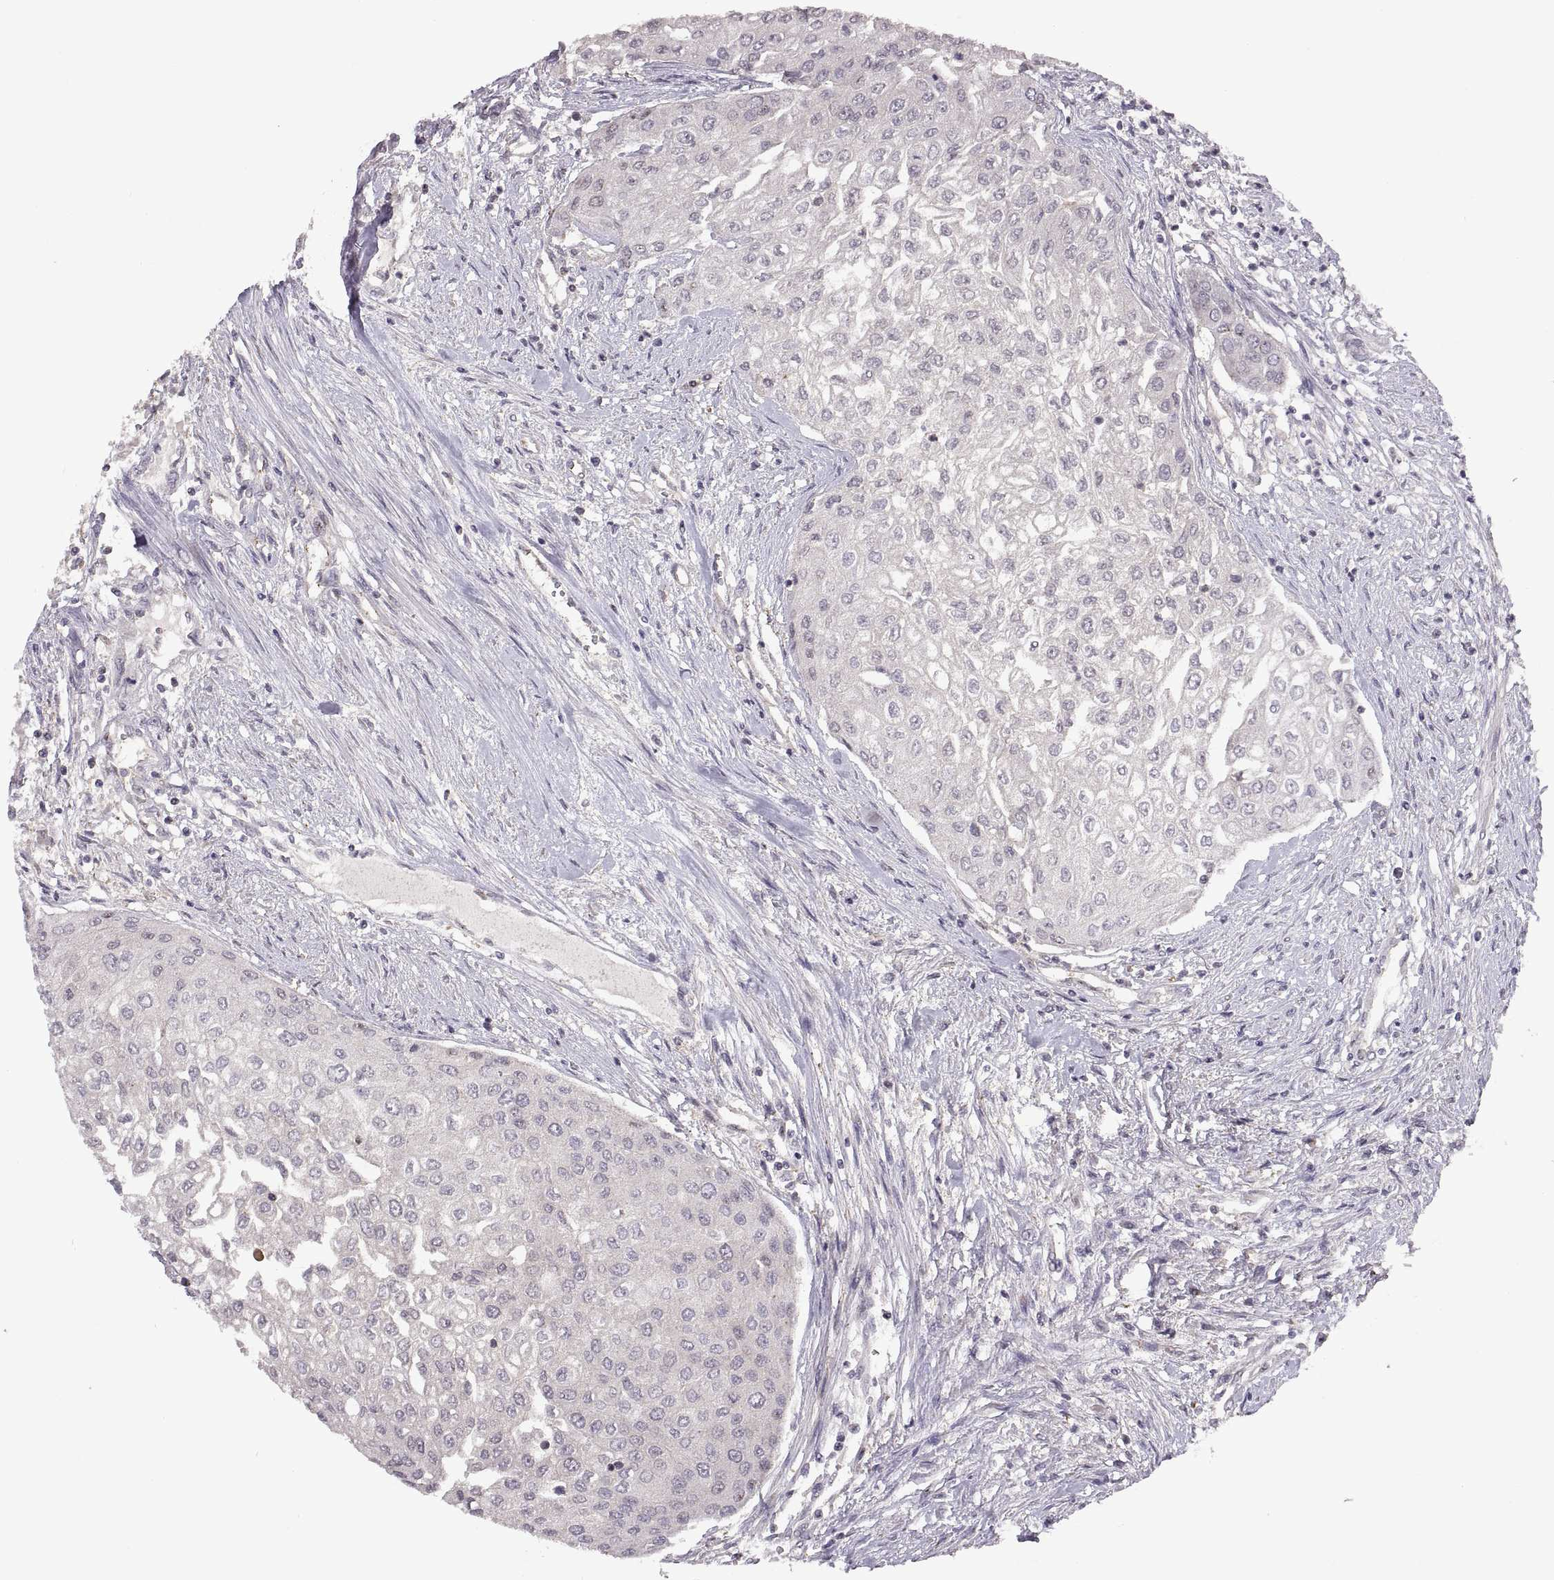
{"staining": {"intensity": "negative", "quantity": "none", "location": "none"}, "tissue": "urothelial cancer", "cell_type": "Tumor cells", "image_type": "cancer", "snomed": [{"axis": "morphology", "description": "Urothelial carcinoma, High grade"}, {"axis": "topography", "description": "Urinary bladder"}], "caption": "Immunohistochemistry image of neoplastic tissue: human urothelial carcinoma (high-grade) stained with DAB exhibits no significant protein expression in tumor cells.", "gene": "NMNAT2", "patient": {"sex": "male", "age": 62}}